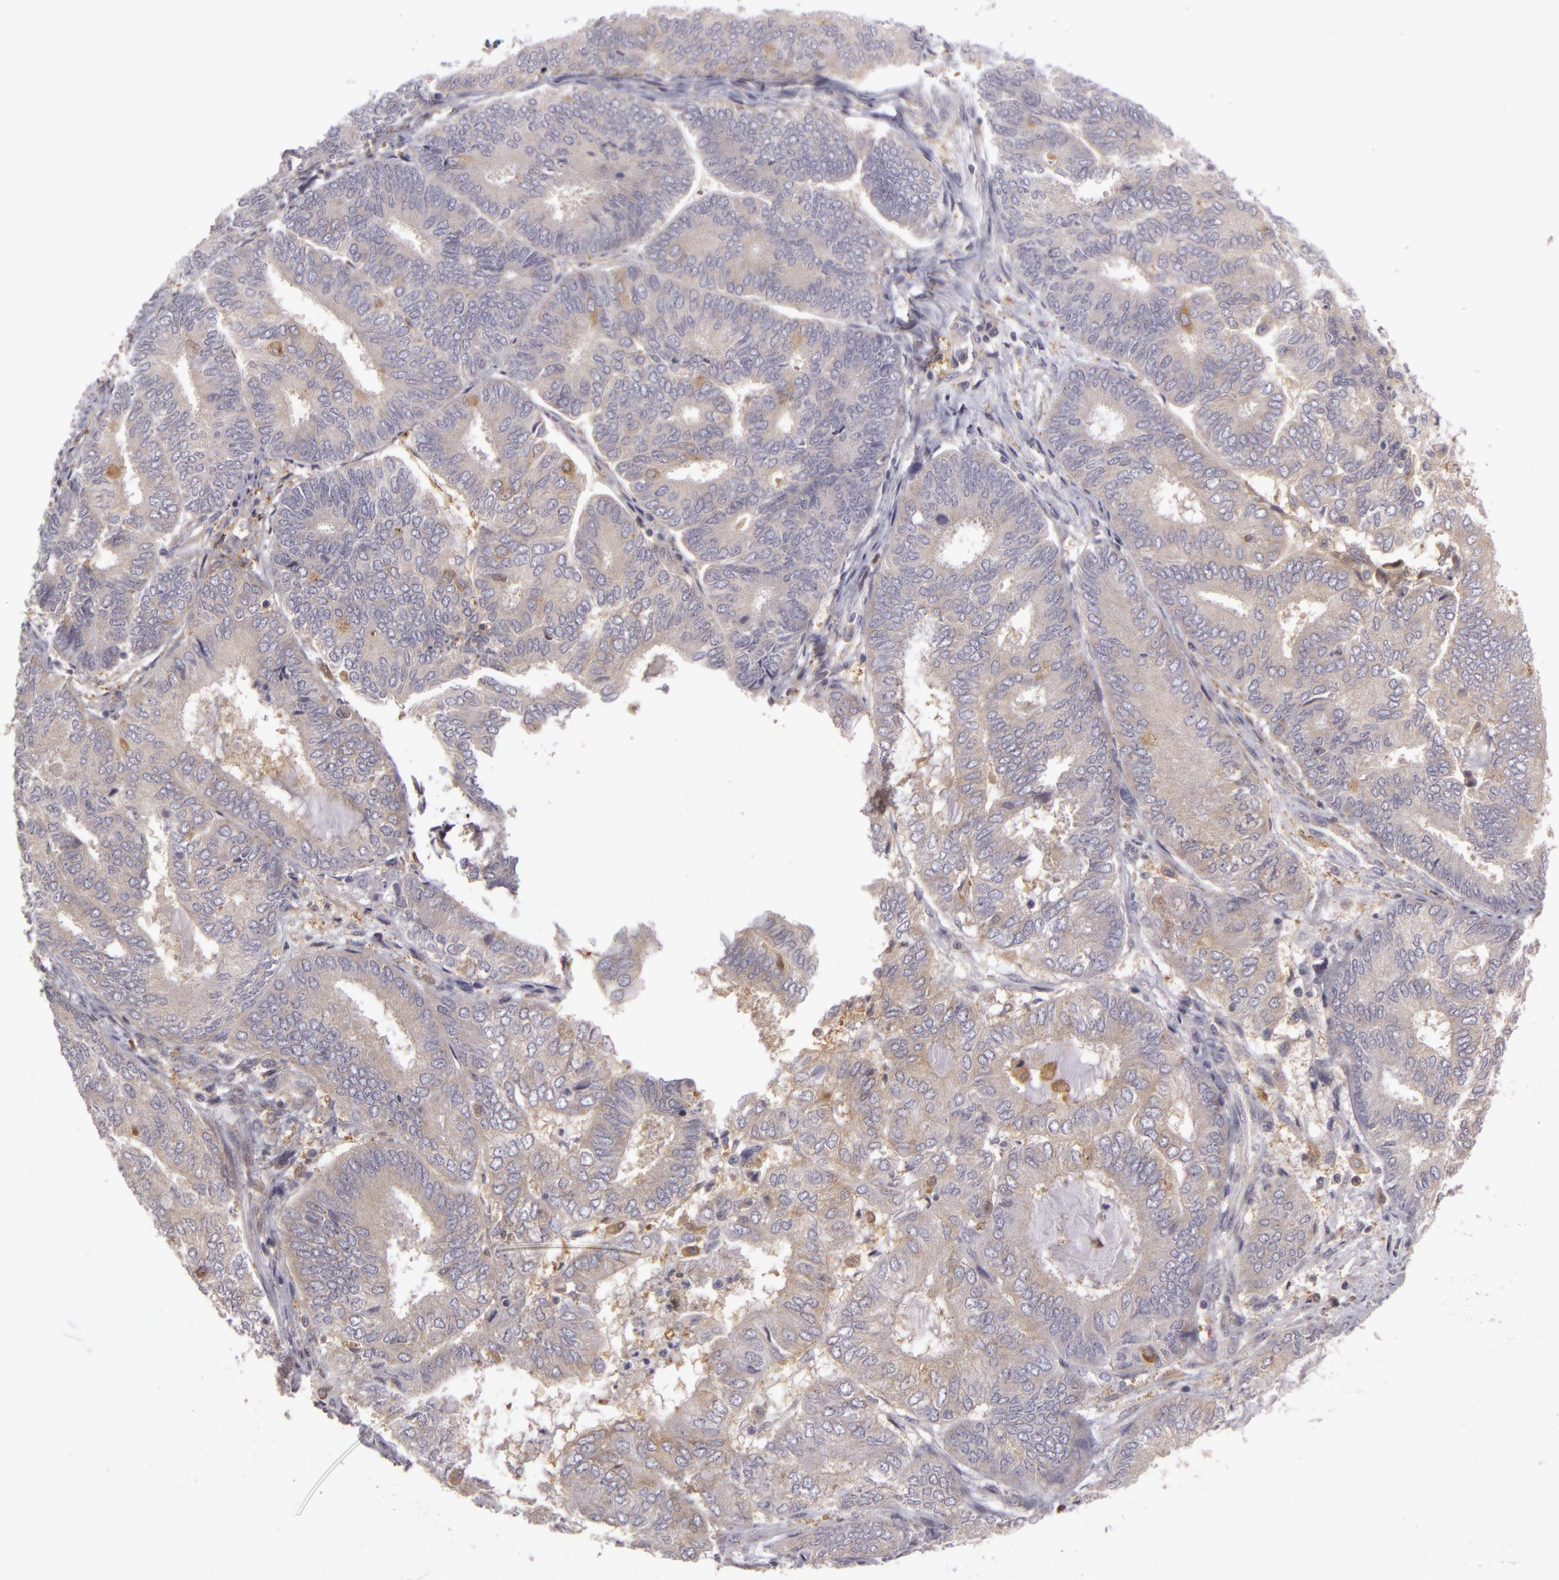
{"staining": {"intensity": "weak", "quantity": "<25%", "location": "cytoplasmic/membranous"}, "tissue": "endometrial cancer", "cell_type": "Tumor cells", "image_type": "cancer", "snomed": [{"axis": "morphology", "description": "Adenocarcinoma, NOS"}, {"axis": "topography", "description": "Endometrium"}], "caption": "DAB immunohistochemical staining of endometrial cancer (adenocarcinoma) demonstrates no significant staining in tumor cells.", "gene": "ZNF229", "patient": {"sex": "female", "age": 59}}